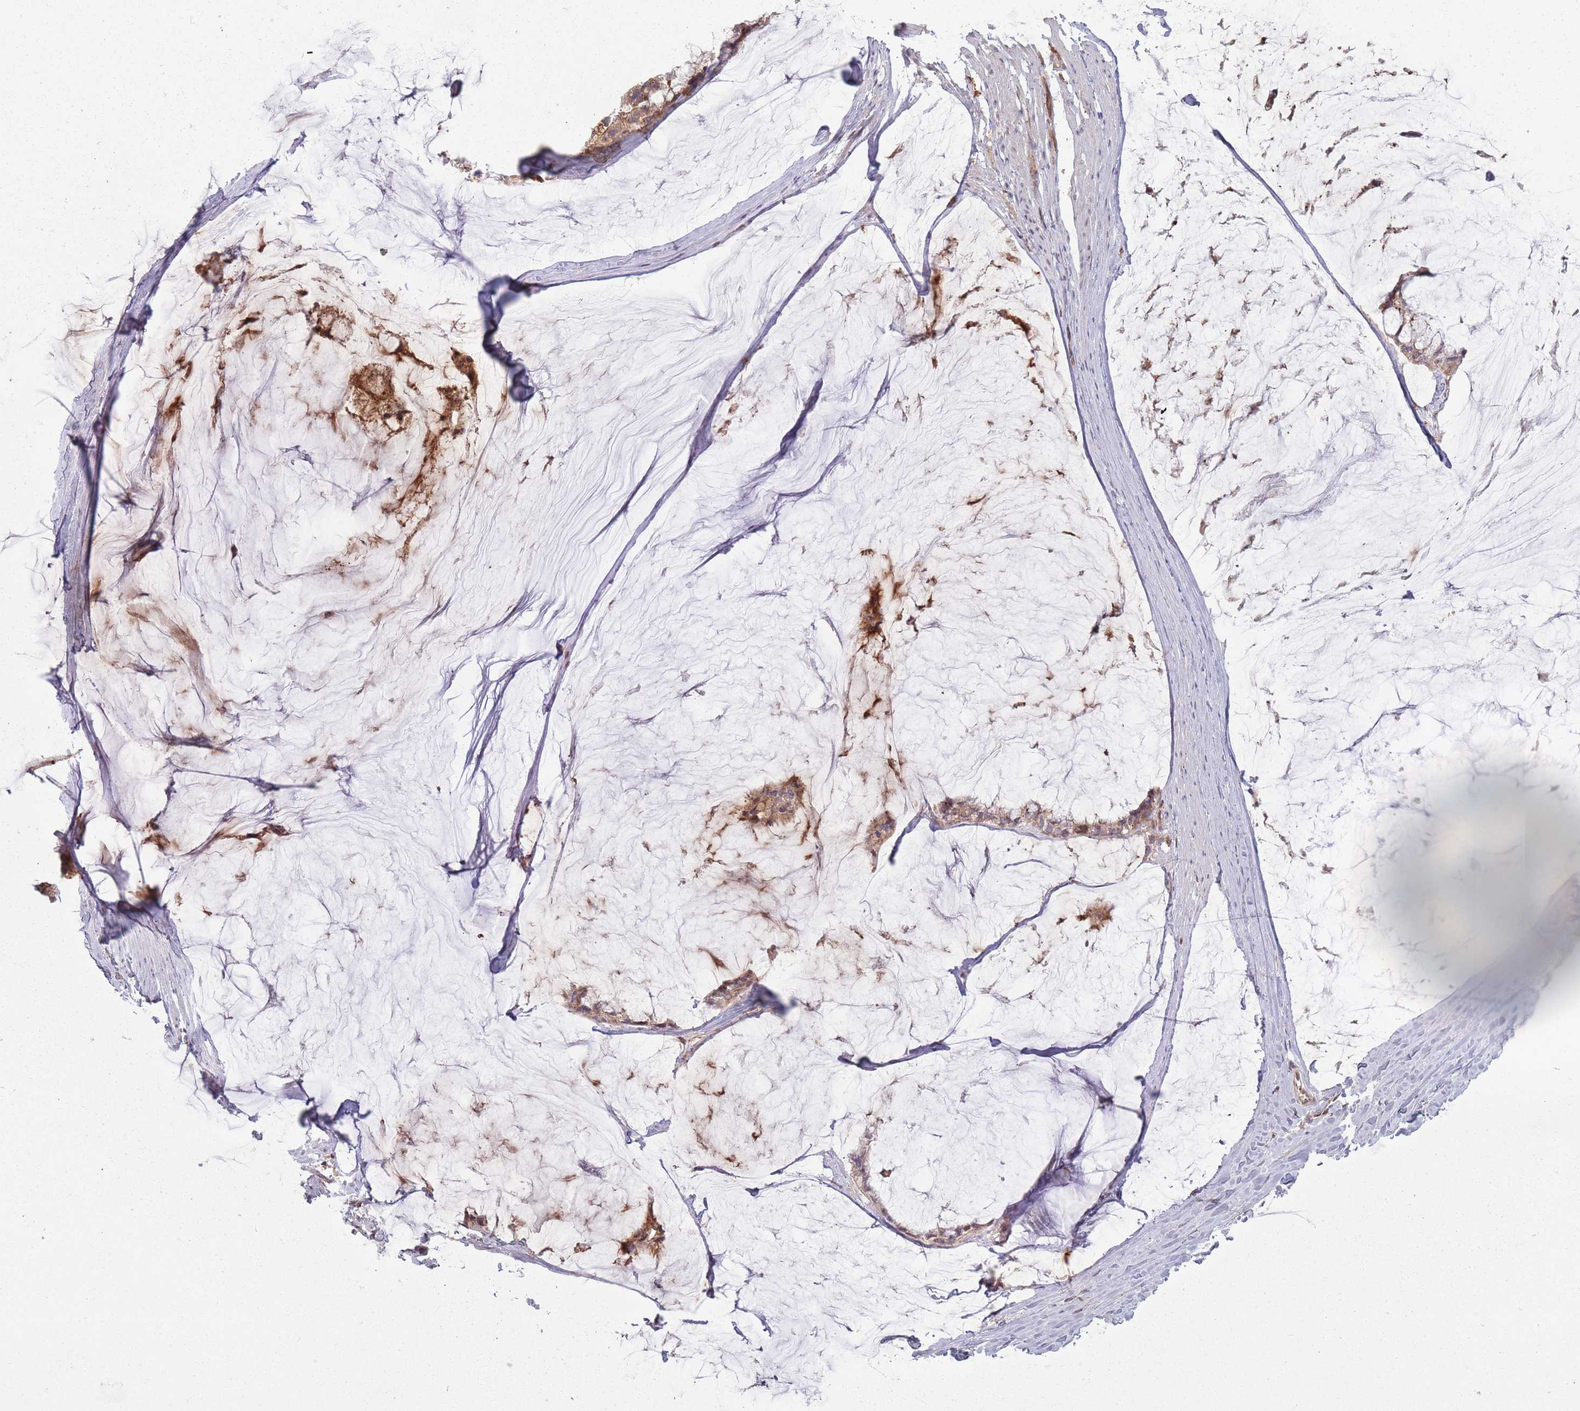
{"staining": {"intensity": "moderate", "quantity": "<25%", "location": "cytoplasmic/membranous"}, "tissue": "ovarian cancer", "cell_type": "Tumor cells", "image_type": "cancer", "snomed": [{"axis": "morphology", "description": "Cystadenocarcinoma, mucinous, NOS"}, {"axis": "topography", "description": "Ovary"}], "caption": "An image of human ovarian cancer (mucinous cystadenocarcinoma) stained for a protein shows moderate cytoplasmic/membranous brown staining in tumor cells. (DAB = brown stain, brightfield microscopy at high magnification).", "gene": "LGALS9", "patient": {"sex": "female", "age": 39}}